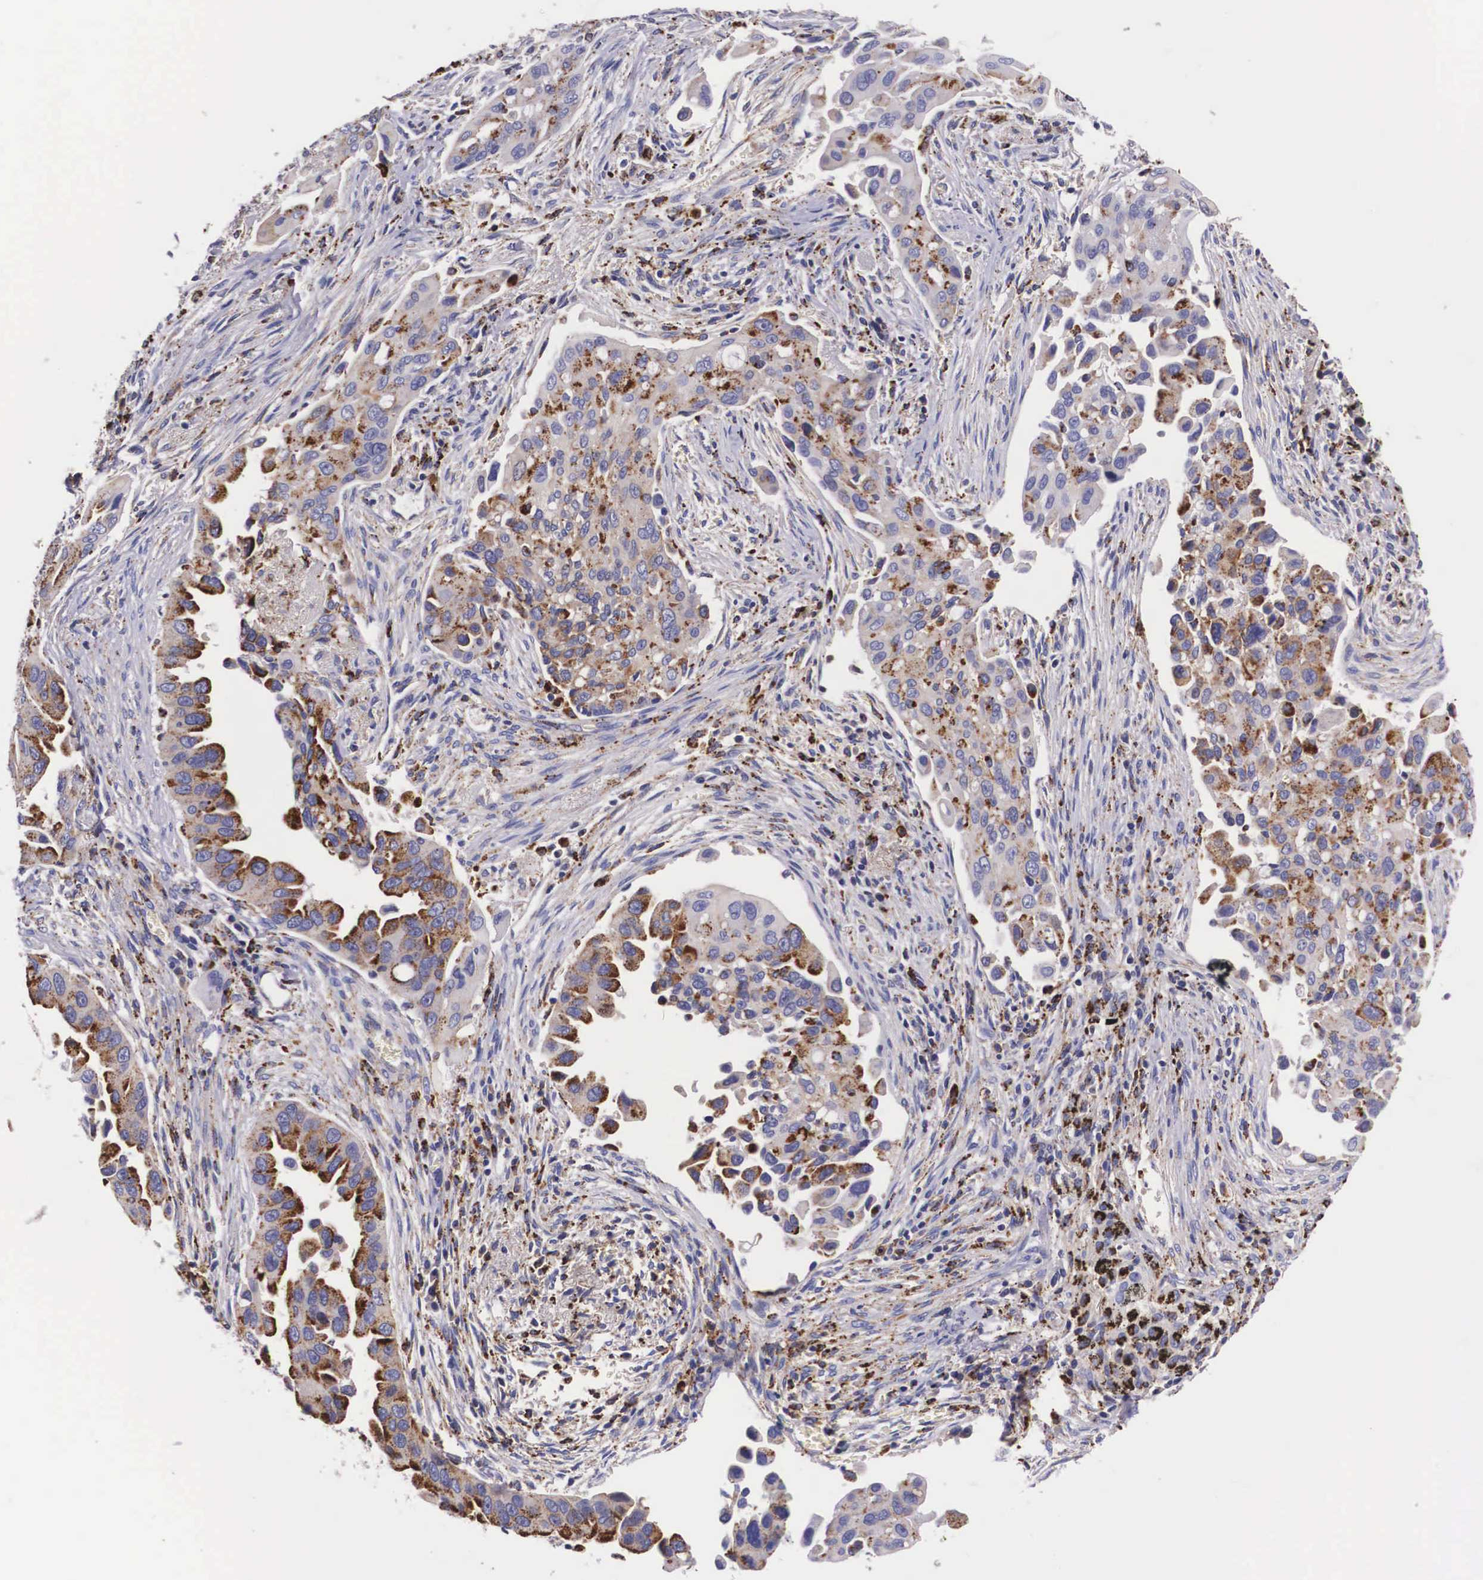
{"staining": {"intensity": "moderate", "quantity": "25%-75%", "location": "cytoplasmic/membranous"}, "tissue": "lung cancer", "cell_type": "Tumor cells", "image_type": "cancer", "snomed": [{"axis": "morphology", "description": "Adenocarcinoma, NOS"}, {"axis": "topography", "description": "Lung"}], "caption": "The image shows staining of lung adenocarcinoma, revealing moderate cytoplasmic/membranous protein positivity (brown color) within tumor cells. The staining is performed using DAB (3,3'-diaminobenzidine) brown chromogen to label protein expression. The nuclei are counter-stained blue using hematoxylin.", "gene": "NAGA", "patient": {"sex": "male", "age": 68}}